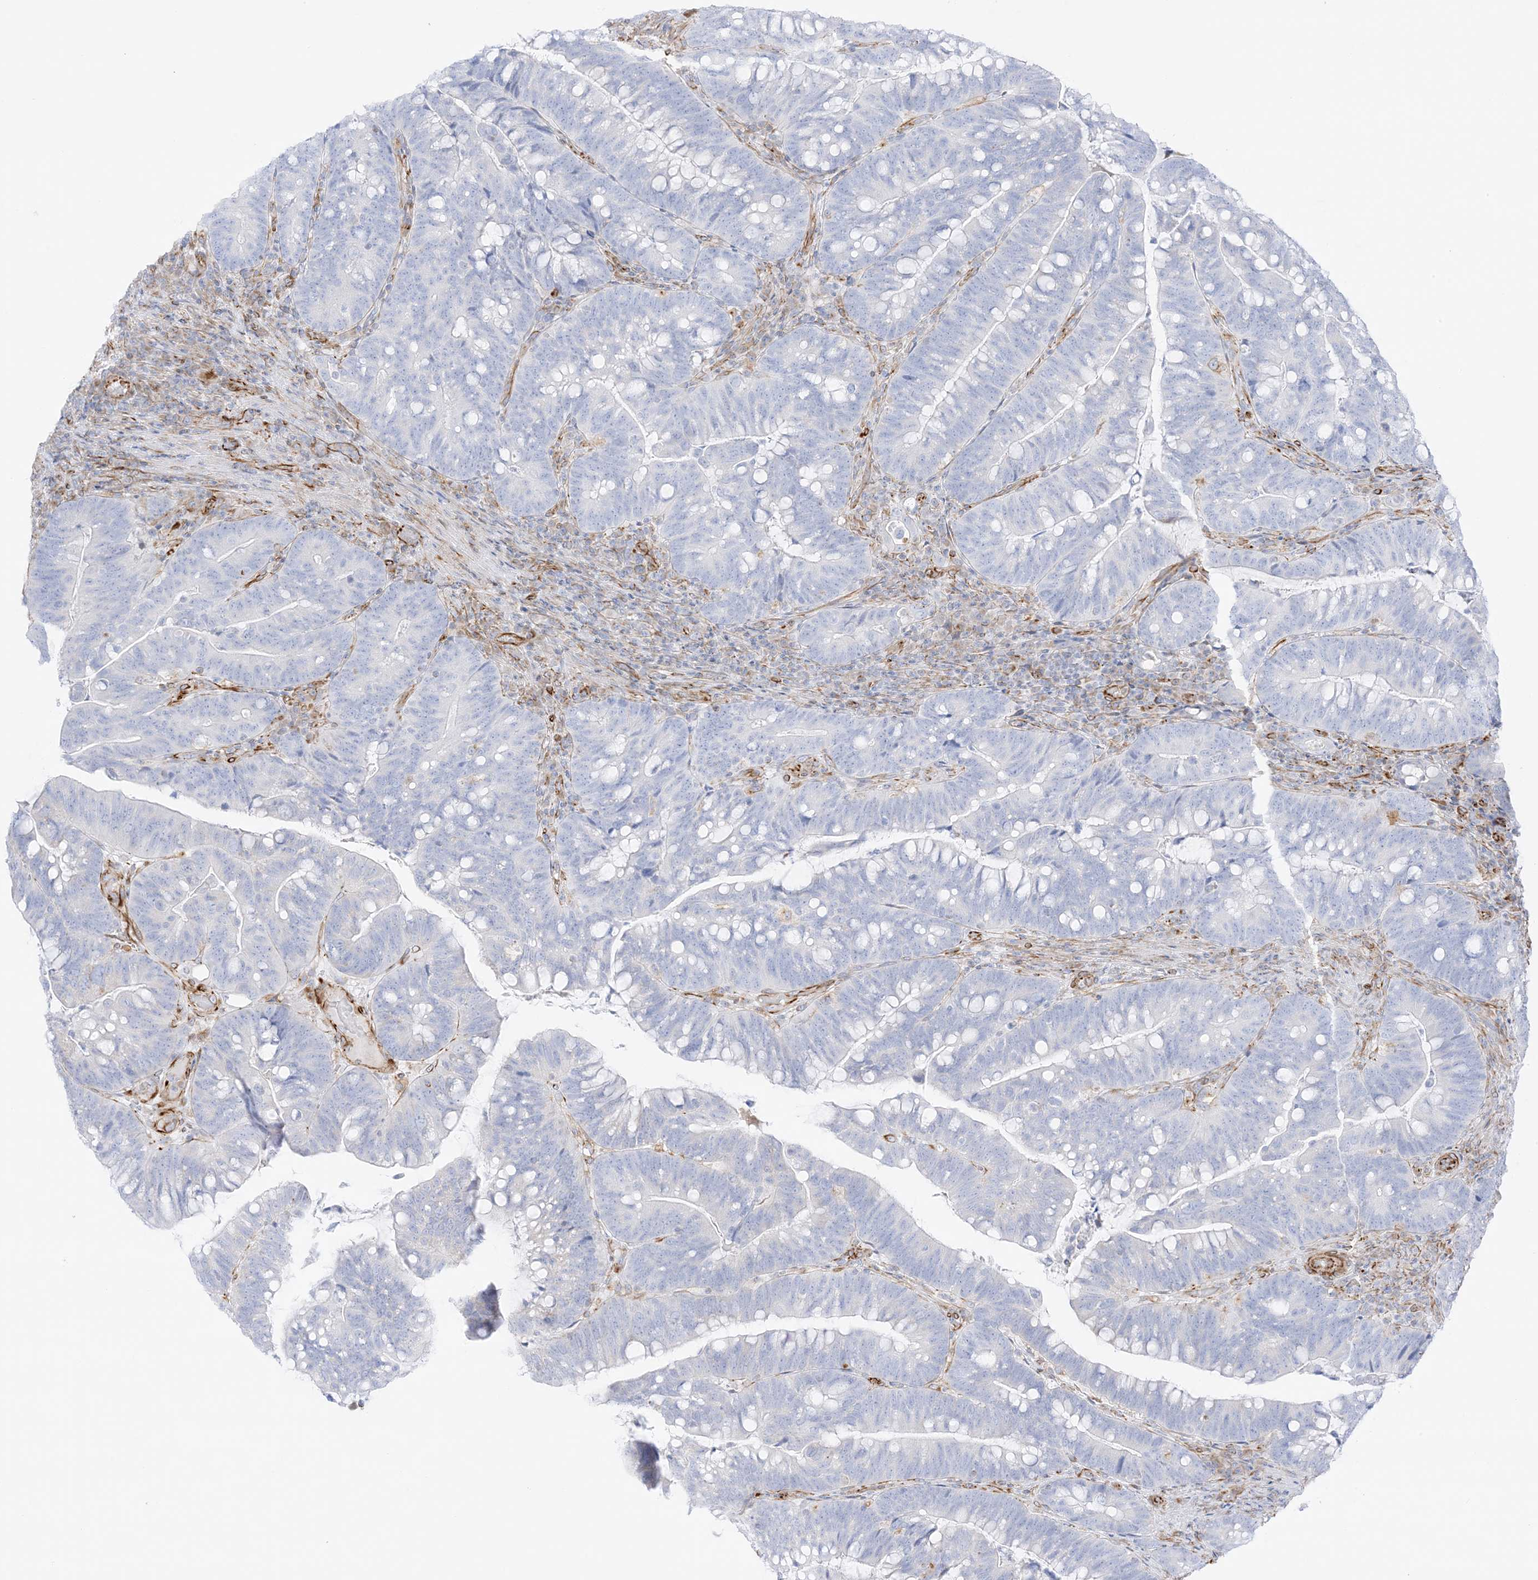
{"staining": {"intensity": "negative", "quantity": "none", "location": "none"}, "tissue": "colorectal cancer", "cell_type": "Tumor cells", "image_type": "cancer", "snomed": [{"axis": "morphology", "description": "Adenocarcinoma, NOS"}, {"axis": "topography", "description": "Colon"}], "caption": "Histopathology image shows no protein positivity in tumor cells of colorectal cancer tissue.", "gene": "PID1", "patient": {"sex": "female", "age": 66}}